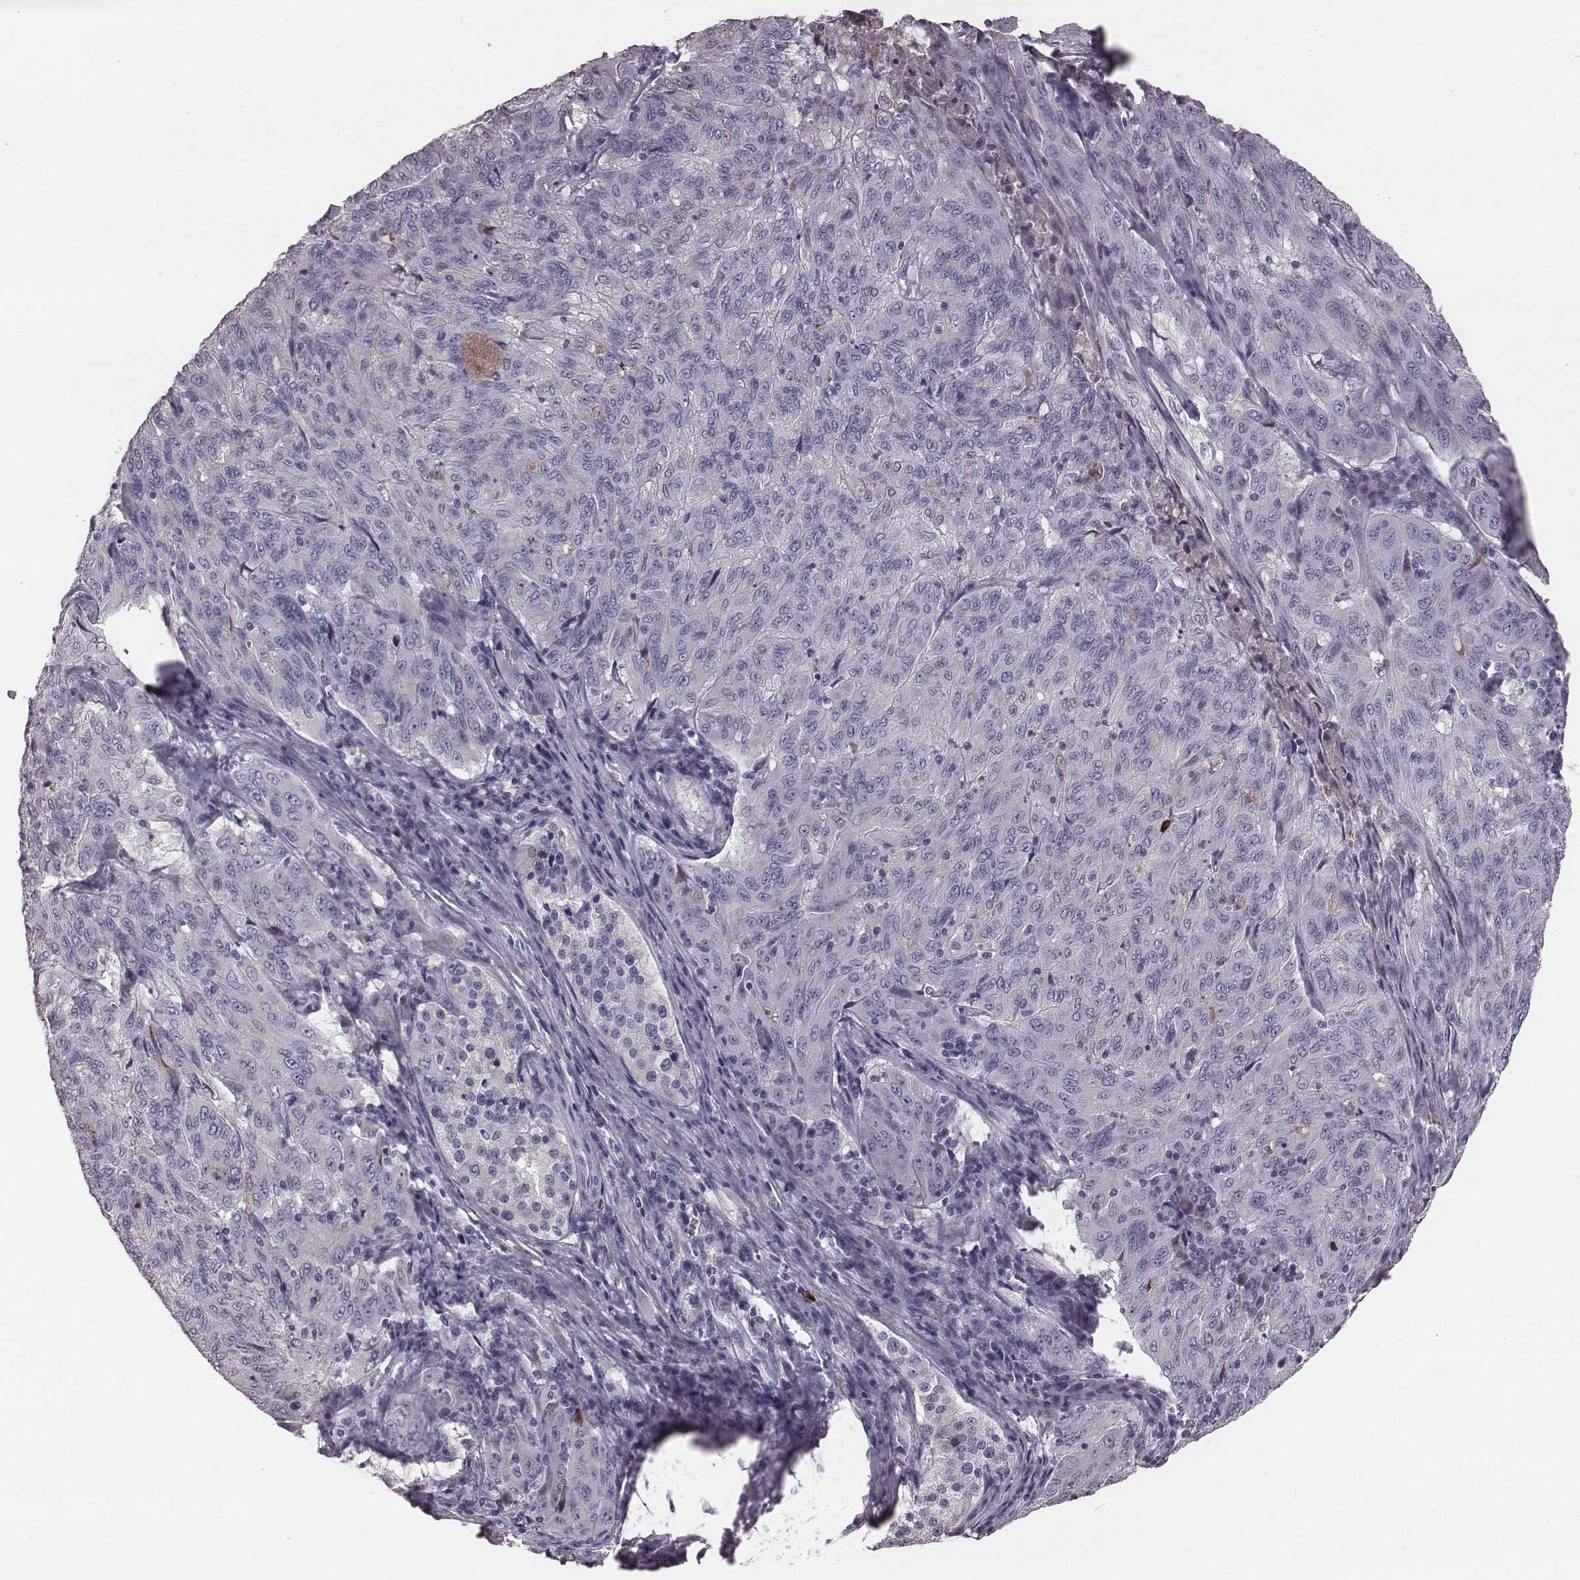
{"staining": {"intensity": "negative", "quantity": "none", "location": "none"}, "tissue": "pancreatic cancer", "cell_type": "Tumor cells", "image_type": "cancer", "snomed": [{"axis": "morphology", "description": "Adenocarcinoma, NOS"}, {"axis": "topography", "description": "Pancreas"}], "caption": "Tumor cells show no significant staining in pancreatic cancer (adenocarcinoma).", "gene": "SMIM24", "patient": {"sex": "male", "age": 63}}